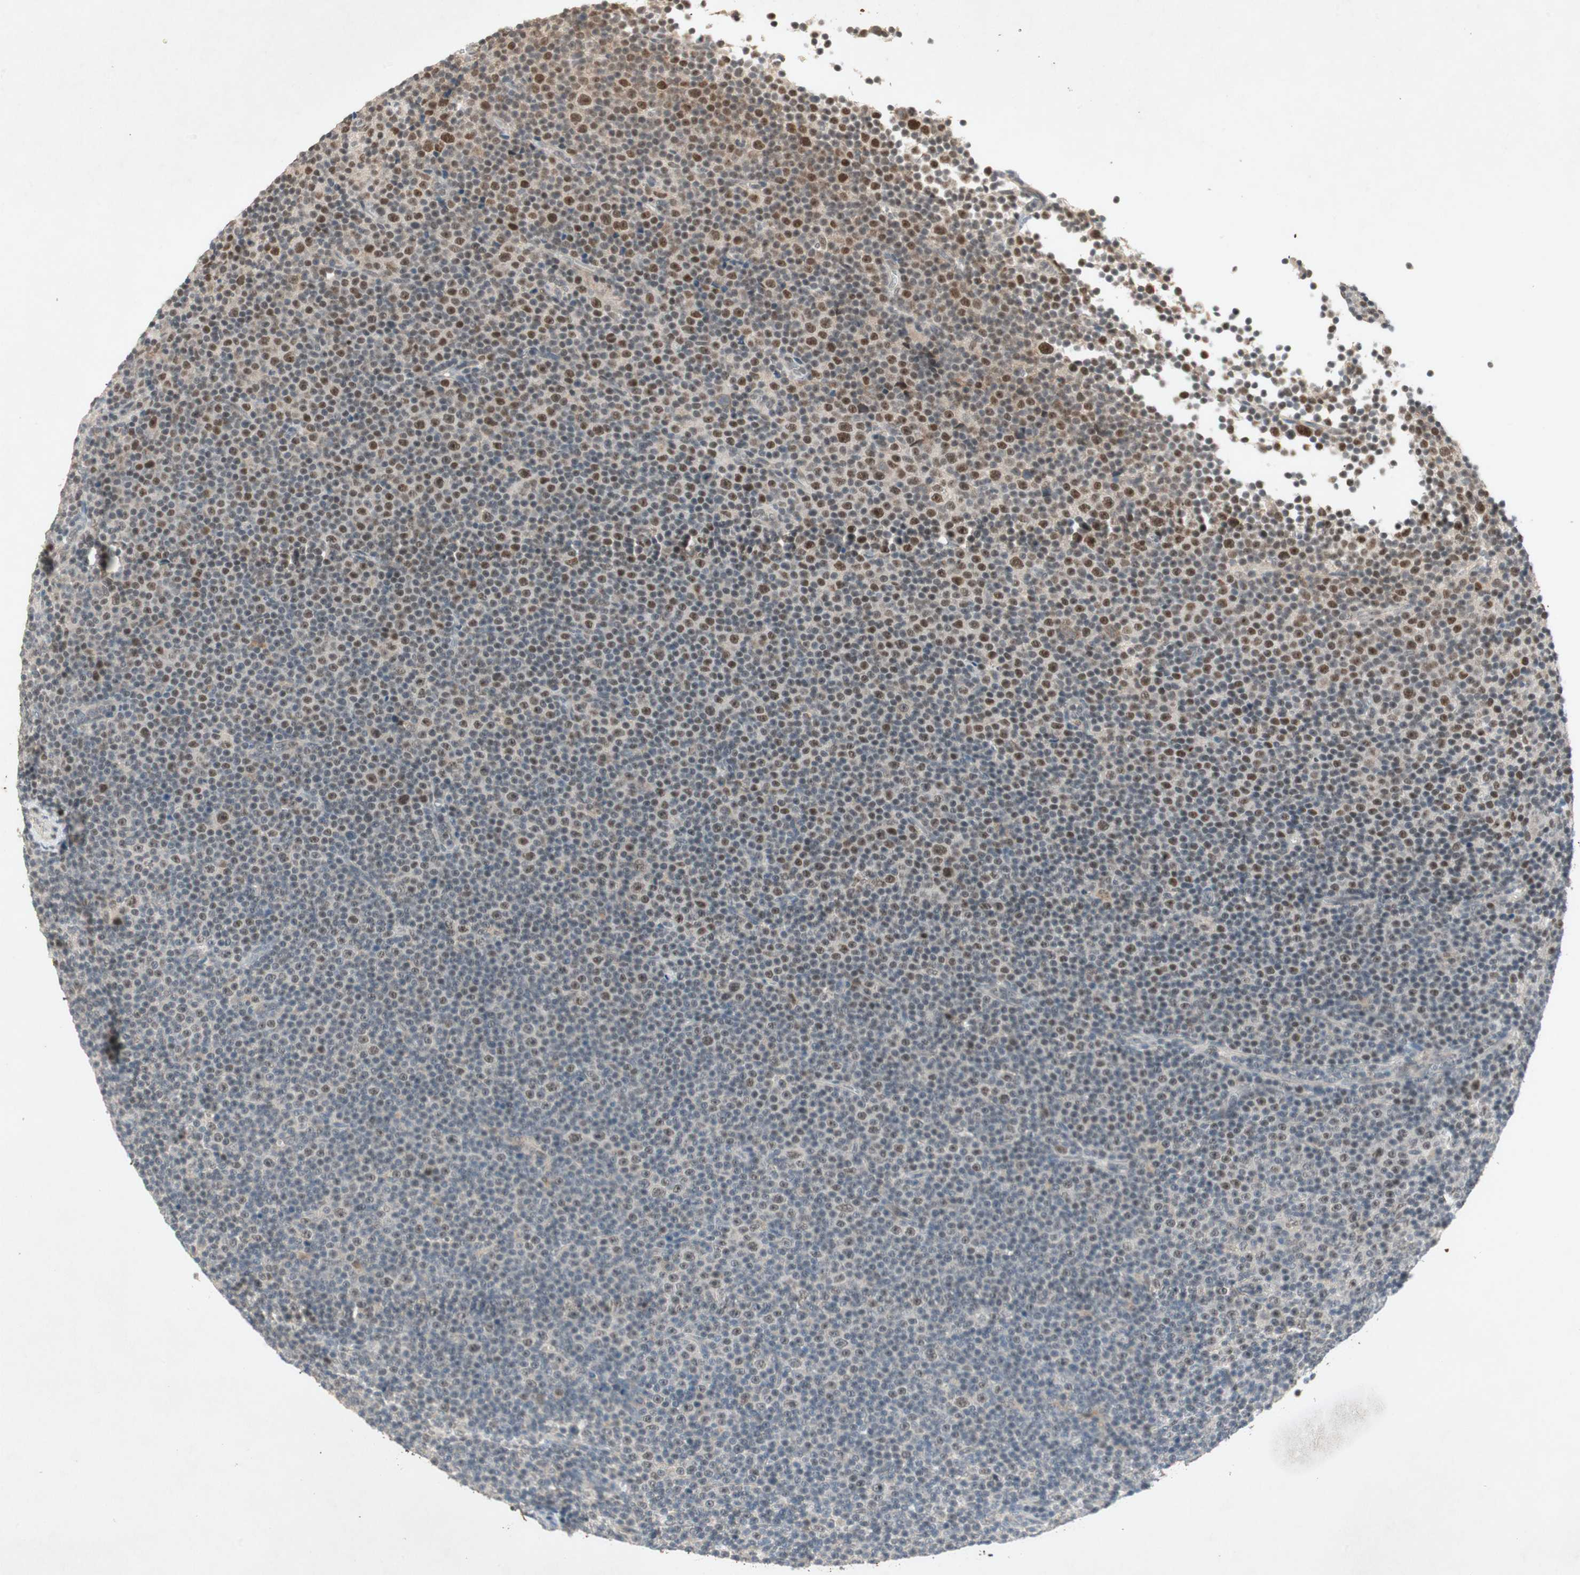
{"staining": {"intensity": "moderate", "quantity": "<25%", "location": "nuclear"}, "tissue": "lymphoma", "cell_type": "Tumor cells", "image_type": "cancer", "snomed": [{"axis": "morphology", "description": "Malignant lymphoma, non-Hodgkin's type, Low grade"}, {"axis": "topography", "description": "Lymph node"}], "caption": "Tumor cells show low levels of moderate nuclear staining in approximately <25% of cells in lymphoma.", "gene": "RNGTT", "patient": {"sex": "female", "age": 67}}